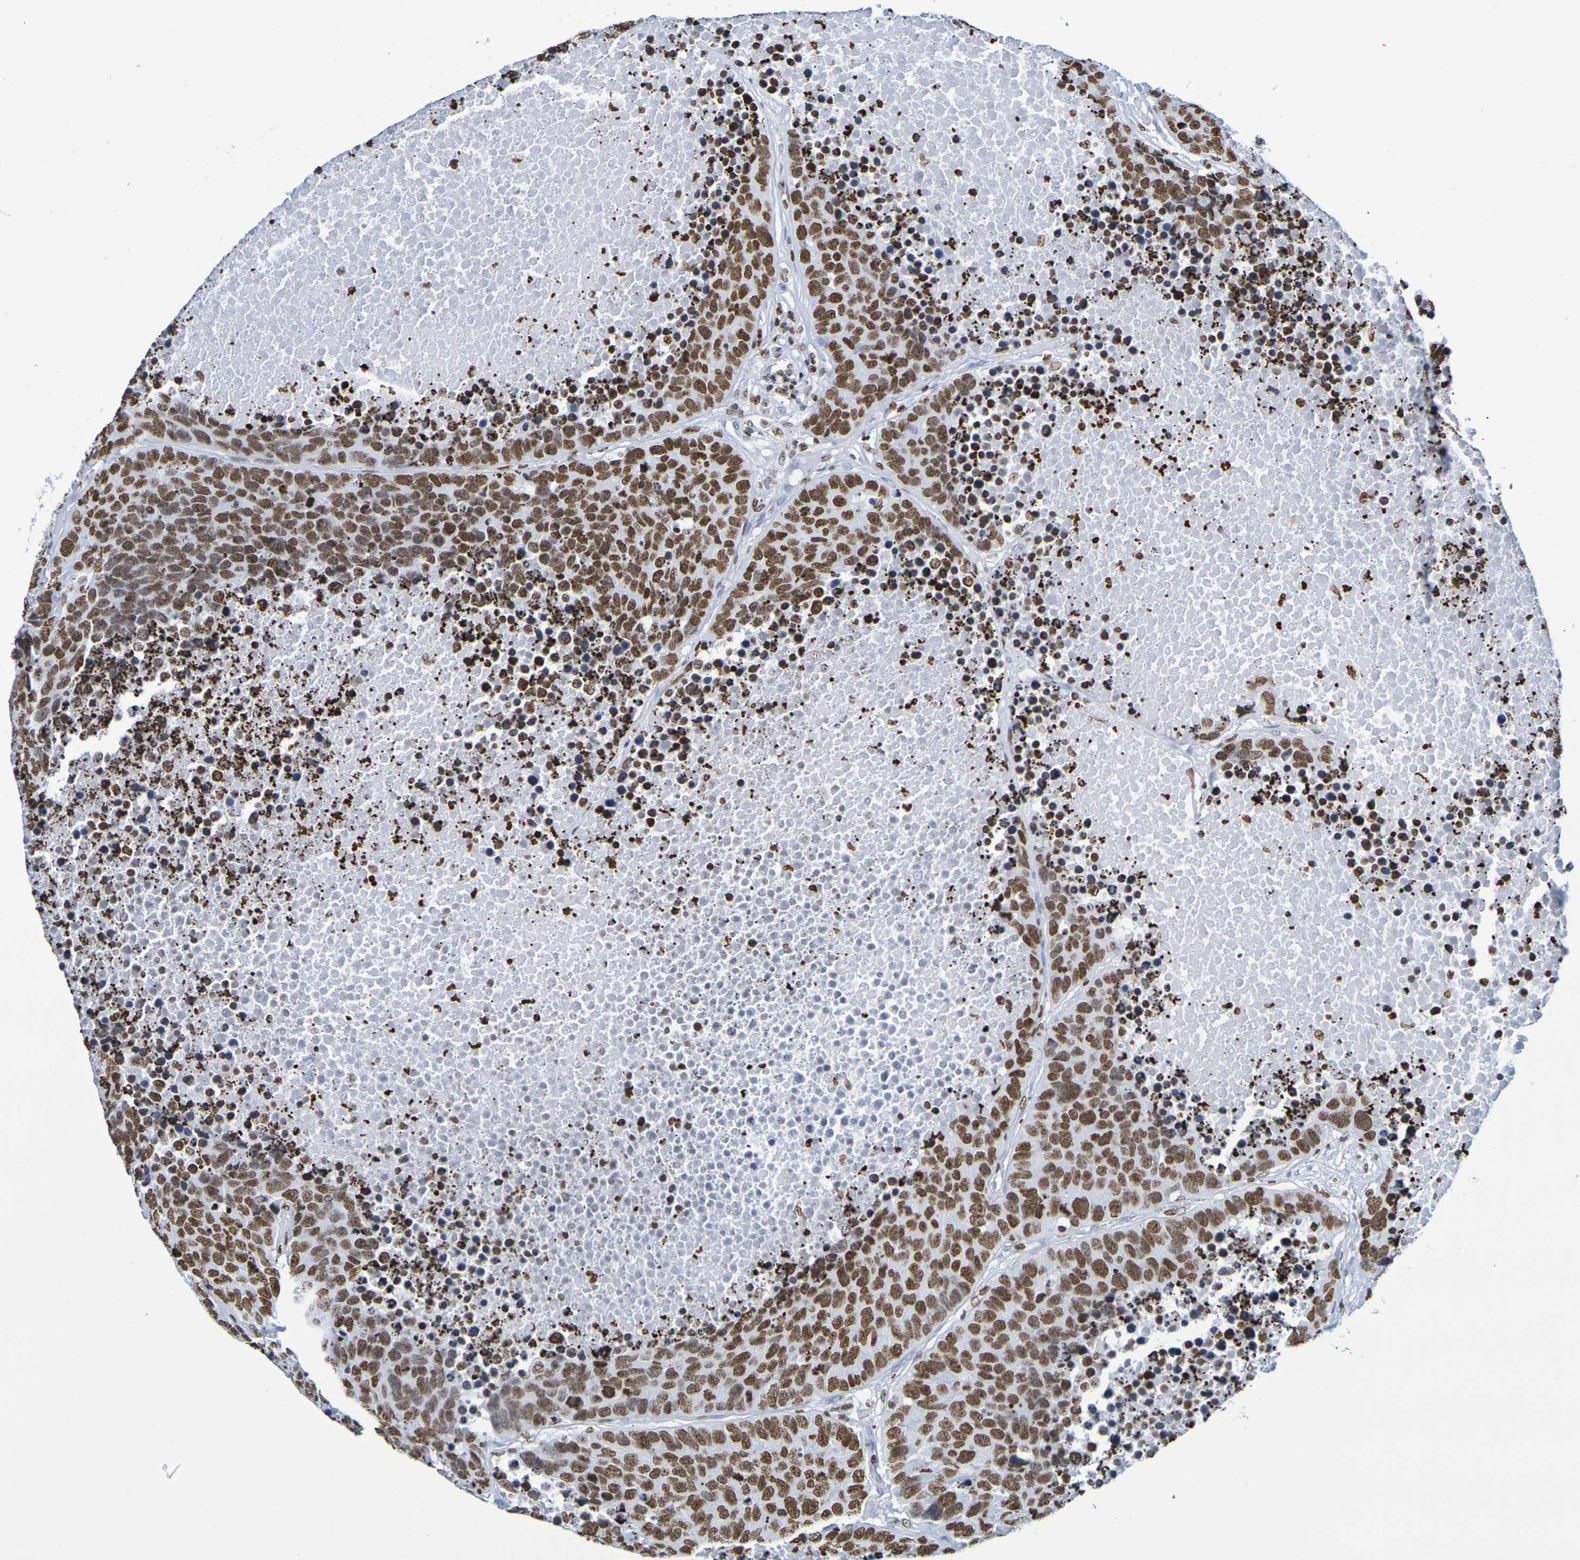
{"staining": {"intensity": "moderate", "quantity": ">75%", "location": "nuclear"}, "tissue": "carcinoid", "cell_type": "Tumor cells", "image_type": "cancer", "snomed": [{"axis": "morphology", "description": "Carcinoid, malignant, NOS"}, {"axis": "topography", "description": "Lung"}], "caption": "IHC (DAB (3,3'-diaminobenzidine)) staining of human carcinoid exhibits moderate nuclear protein staining in approximately >75% of tumor cells. (IHC, brightfield microscopy, high magnification).", "gene": "H1-5", "patient": {"sex": "male", "age": 60}}